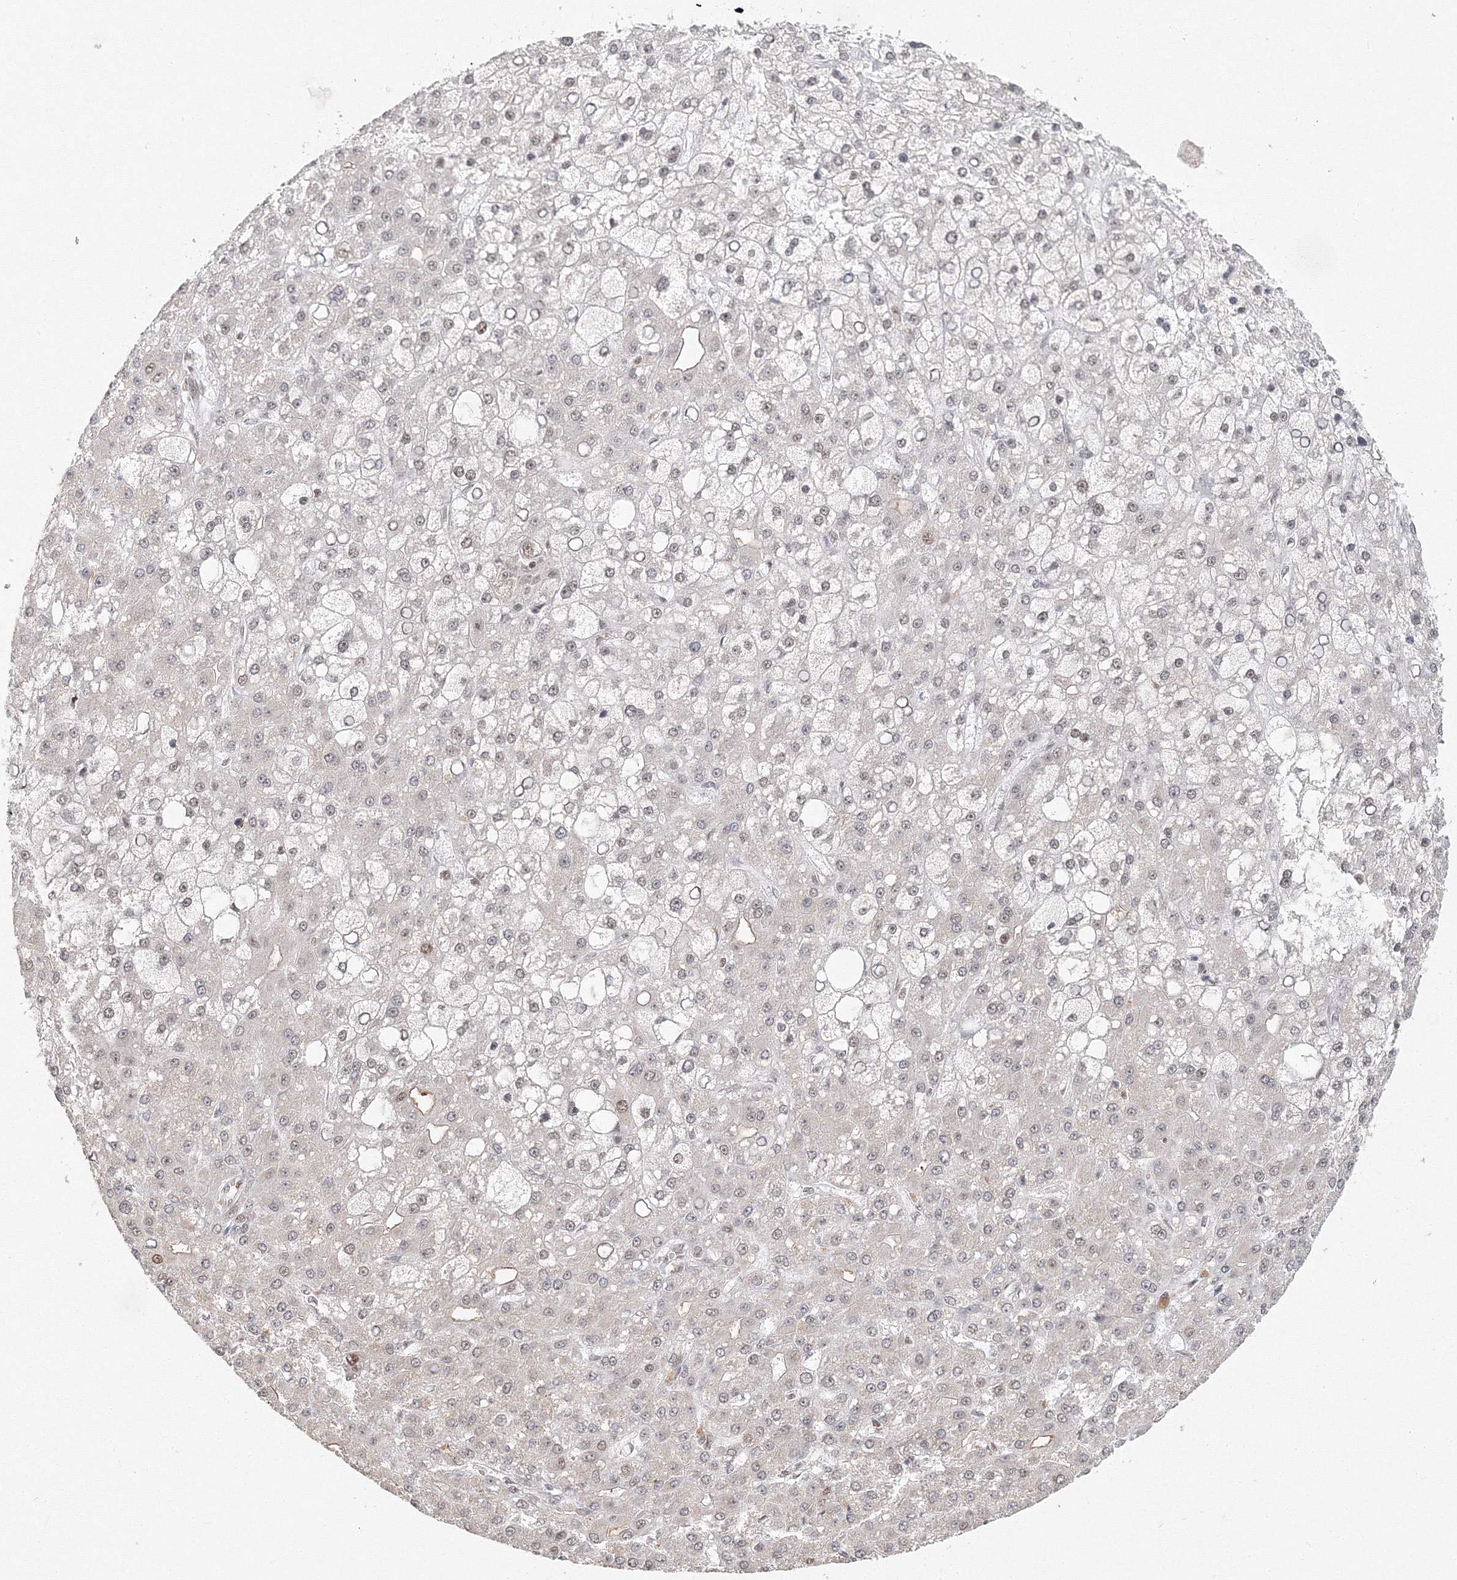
{"staining": {"intensity": "negative", "quantity": "none", "location": "none"}, "tissue": "liver cancer", "cell_type": "Tumor cells", "image_type": "cancer", "snomed": [{"axis": "morphology", "description": "Carcinoma, Hepatocellular, NOS"}, {"axis": "topography", "description": "Liver"}], "caption": "Protein analysis of hepatocellular carcinoma (liver) reveals no significant positivity in tumor cells. The staining is performed using DAB brown chromogen with nuclei counter-stained in using hematoxylin.", "gene": "IWS1", "patient": {"sex": "male", "age": 67}}